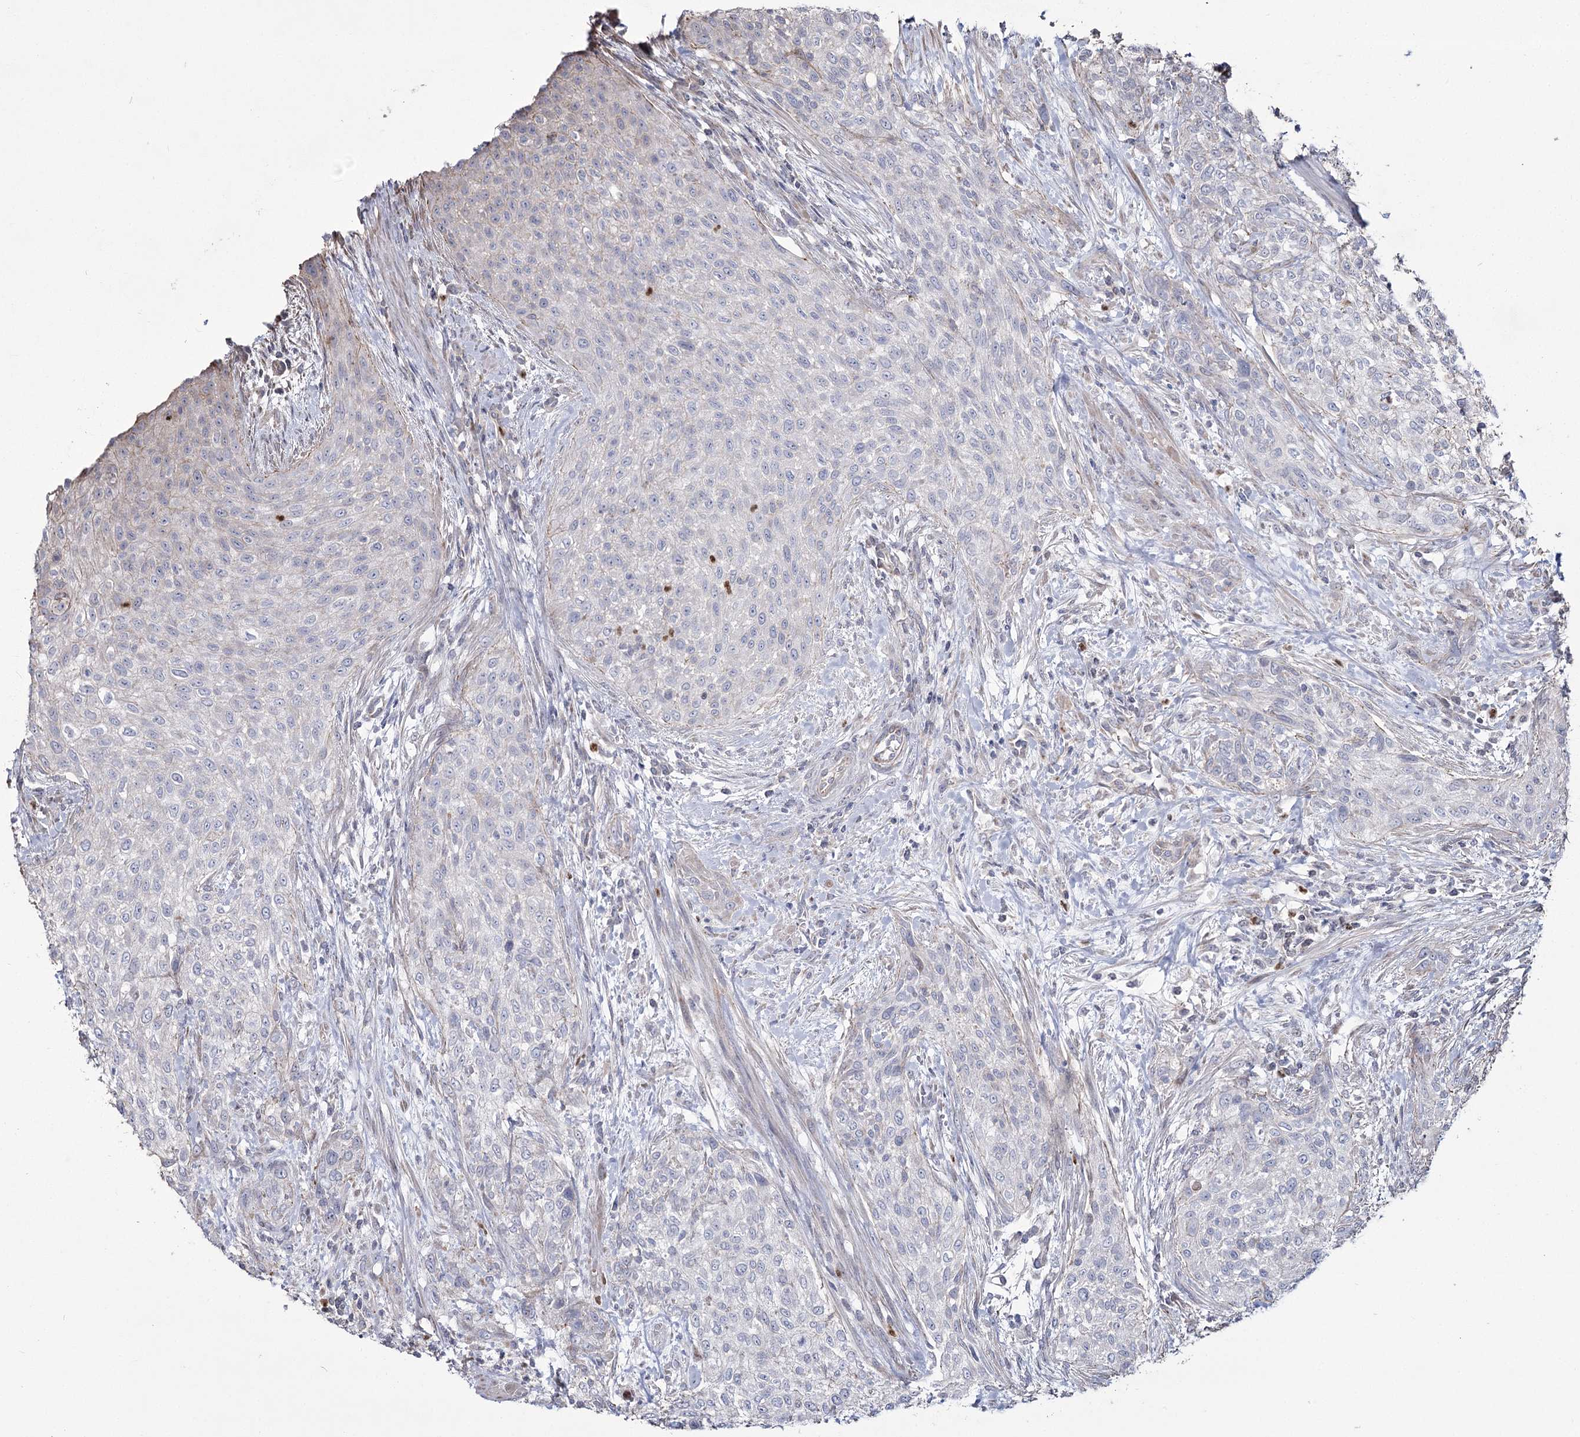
{"staining": {"intensity": "negative", "quantity": "none", "location": "none"}, "tissue": "urothelial cancer", "cell_type": "Tumor cells", "image_type": "cancer", "snomed": [{"axis": "morphology", "description": "Normal tissue, NOS"}, {"axis": "morphology", "description": "Urothelial carcinoma, NOS"}, {"axis": "topography", "description": "Urinary bladder"}, {"axis": "topography", "description": "Peripheral nerve tissue"}], "caption": "This is a image of immunohistochemistry staining of transitional cell carcinoma, which shows no expression in tumor cells.", "gene": "ME3", "patient": {"sex": "male", "age": 35}}